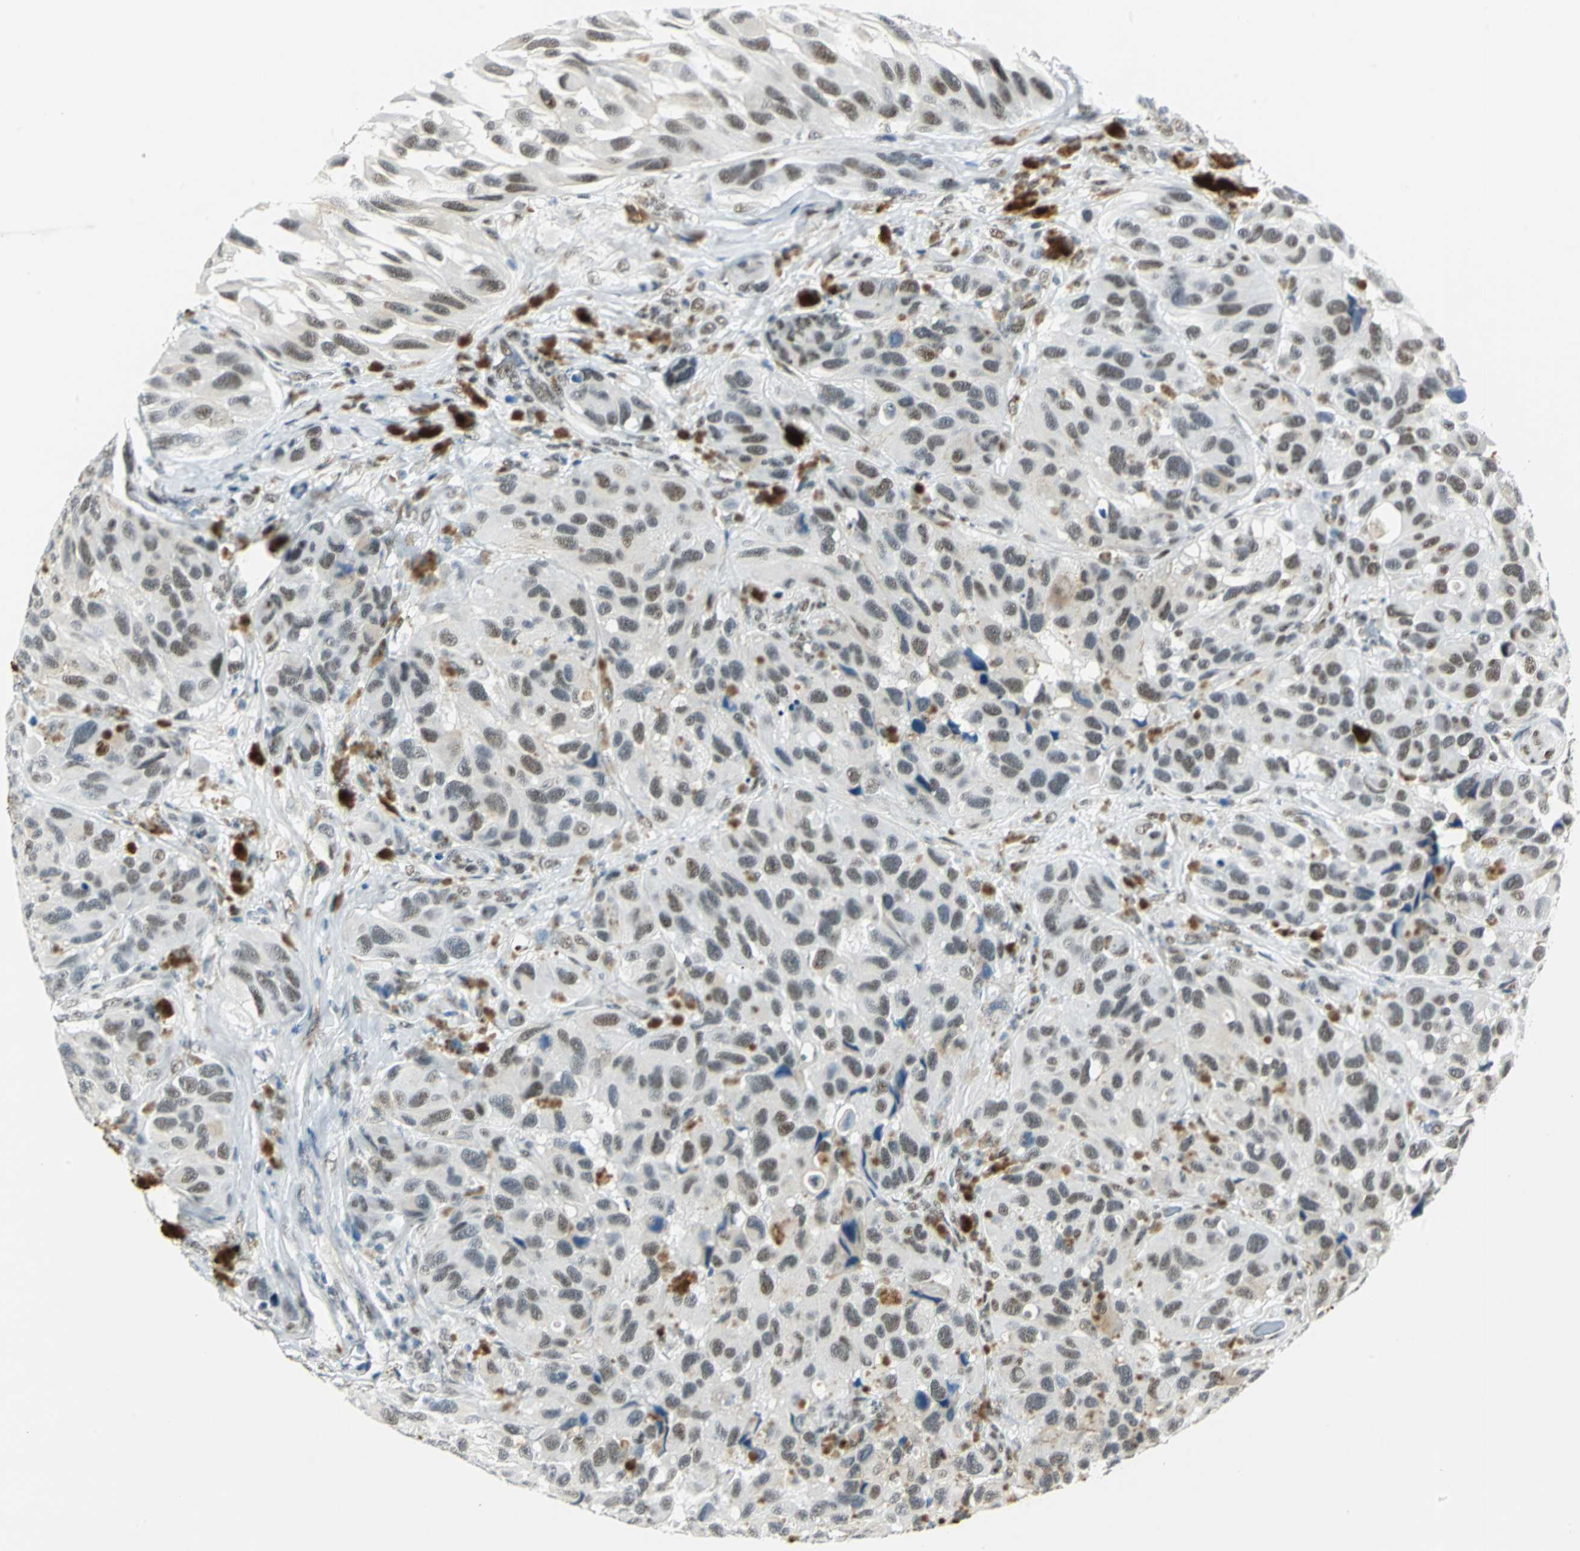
{"staining": {"intensity": "moderate", "quantity": "25%-75%", "location": "nuclear"}, "tissue": "melanoma", "cell_type": "Tumor cells", "image_type": "cancer", "snomed": [{"axis": "morphology", "description": "Malignant melanoma, NOS"}, {"axis": "topography", "description": "Skin"}], "caption": "A micrograph of human melanoma stained for a protein reveals moderate nuclear brown staining in tumor cells. (DAB IHC, brown staining for protein, blue staining for nuclei).", "gene": "MTMR10", "patient": {"sex": "female", "age": 73}}